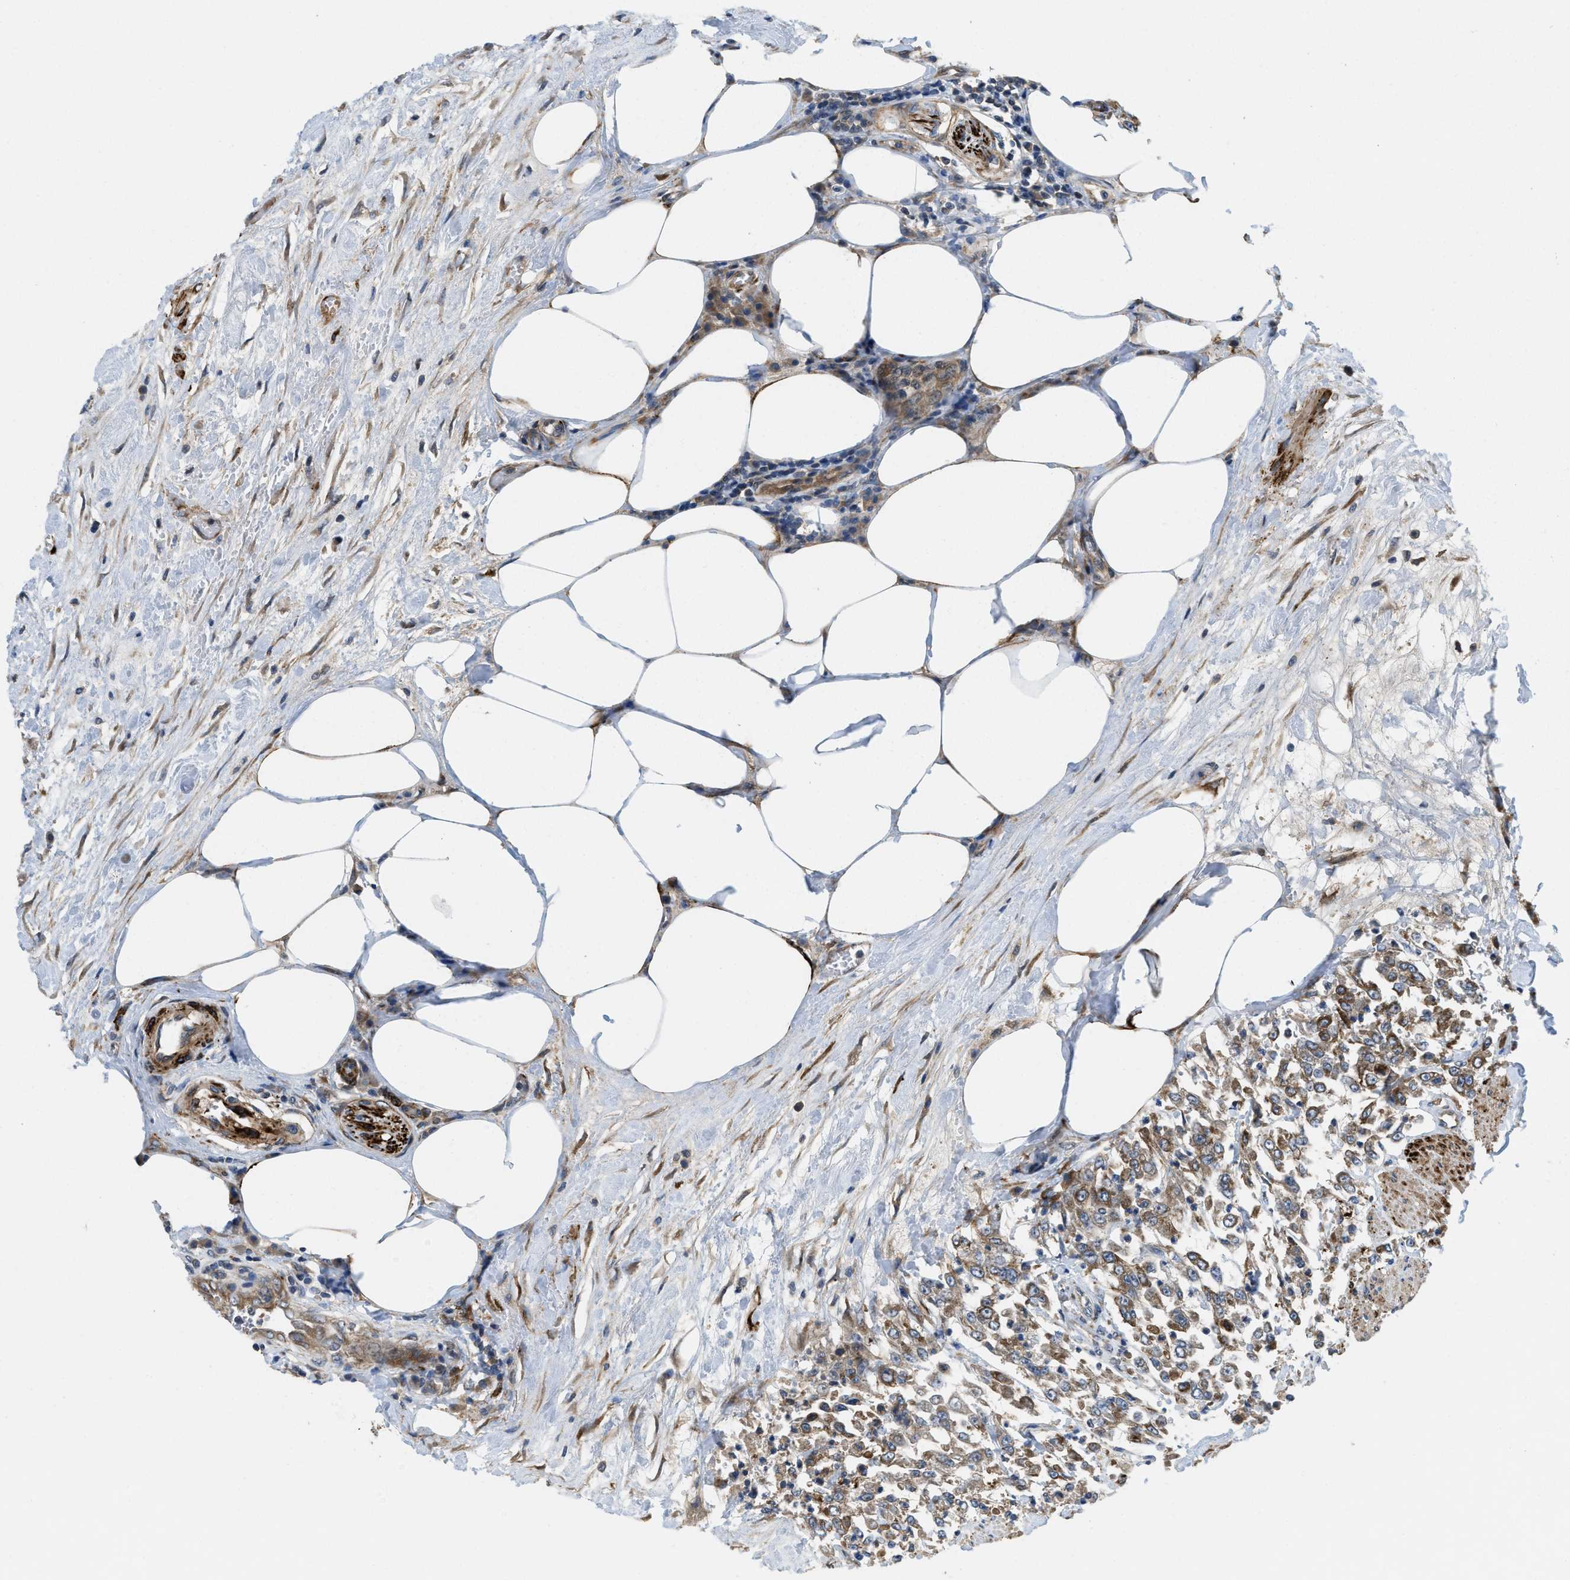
{"staining": {"intensity": "moderate", "quantity": ">75%", "location": "cytoplasmic/membranous"}, "tissue": "urothelial cancer", "cell_type": "Tumor cells", "image_type": "cancer", "snomed": [{"axis": "morphology", "description": "Urothelial carcinoma, High grade"}, {"axis": "topography", "description": "Urinary bladder"}], "caption": "This is an image of immunohistochemistry staining of urothelial carcinoma (high-grade), which shows moderate positivity in the cytoplasmic/membranous of tumor cells.", "gene": "ZNF599", "patient": {"sex": "male", "age": 46}}